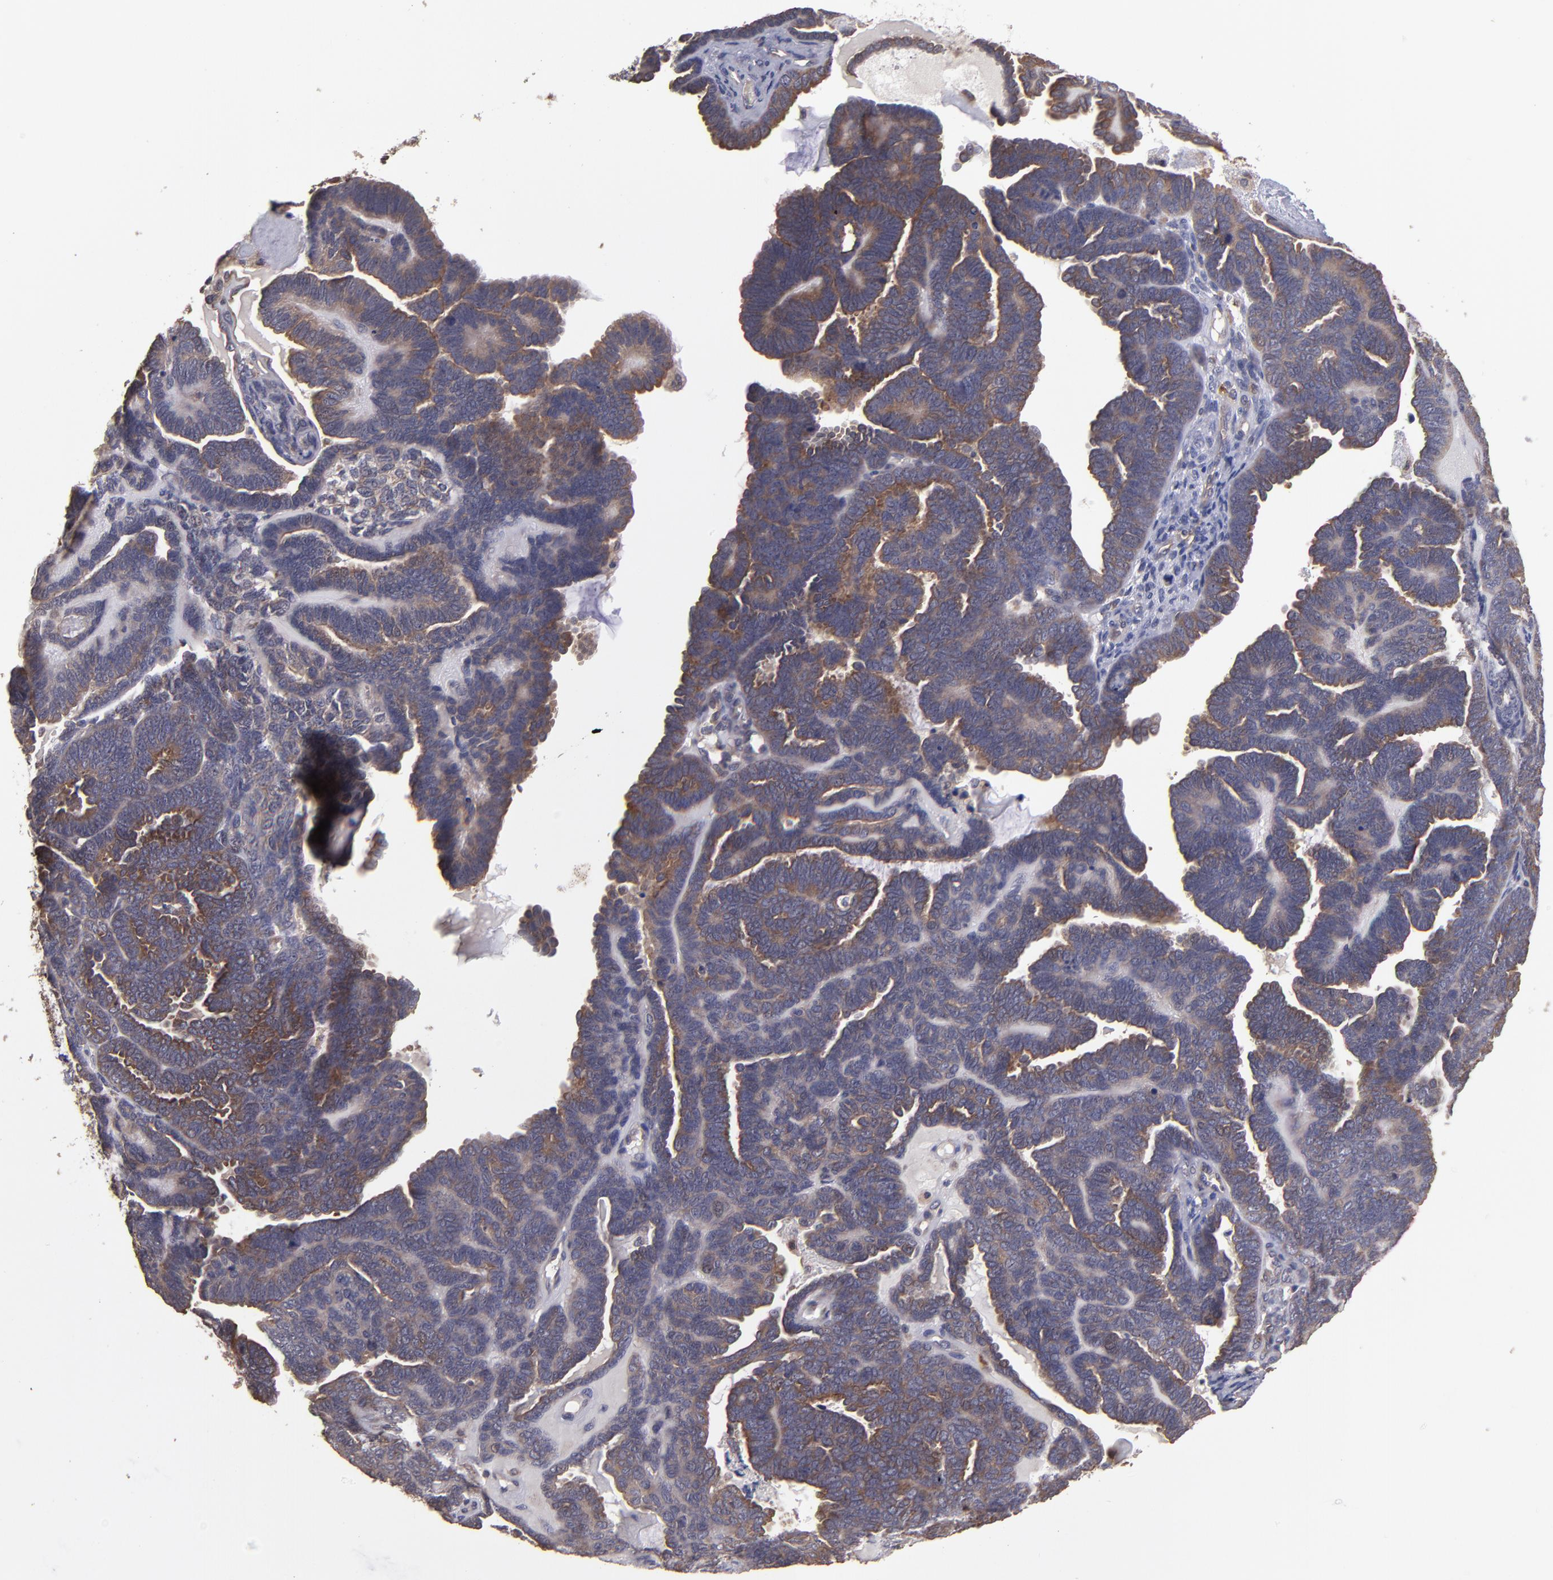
{"staining": {"intensity": "moderate", "quantity": "25%-75%", "location": "cytoplasmic/membranous"}, "tissue": "endometrial cancer", "cell_type": "Tumor cells", "image_type": "cancer", "snomed": [{"axis": "morphology", "description": "Neoplasm, malignant, NOS"}, {"axis": "topography", "description": "Endometrium"}], "caption": "Protein staining of endometrial cancer (neoplasm (malignant)) tissue shows moderate cytoplasmic/membranous staining in approximately 25%-75% of tumor cells.", "gene": "NF2", "patient": {"sex": "female", "age": 74}}